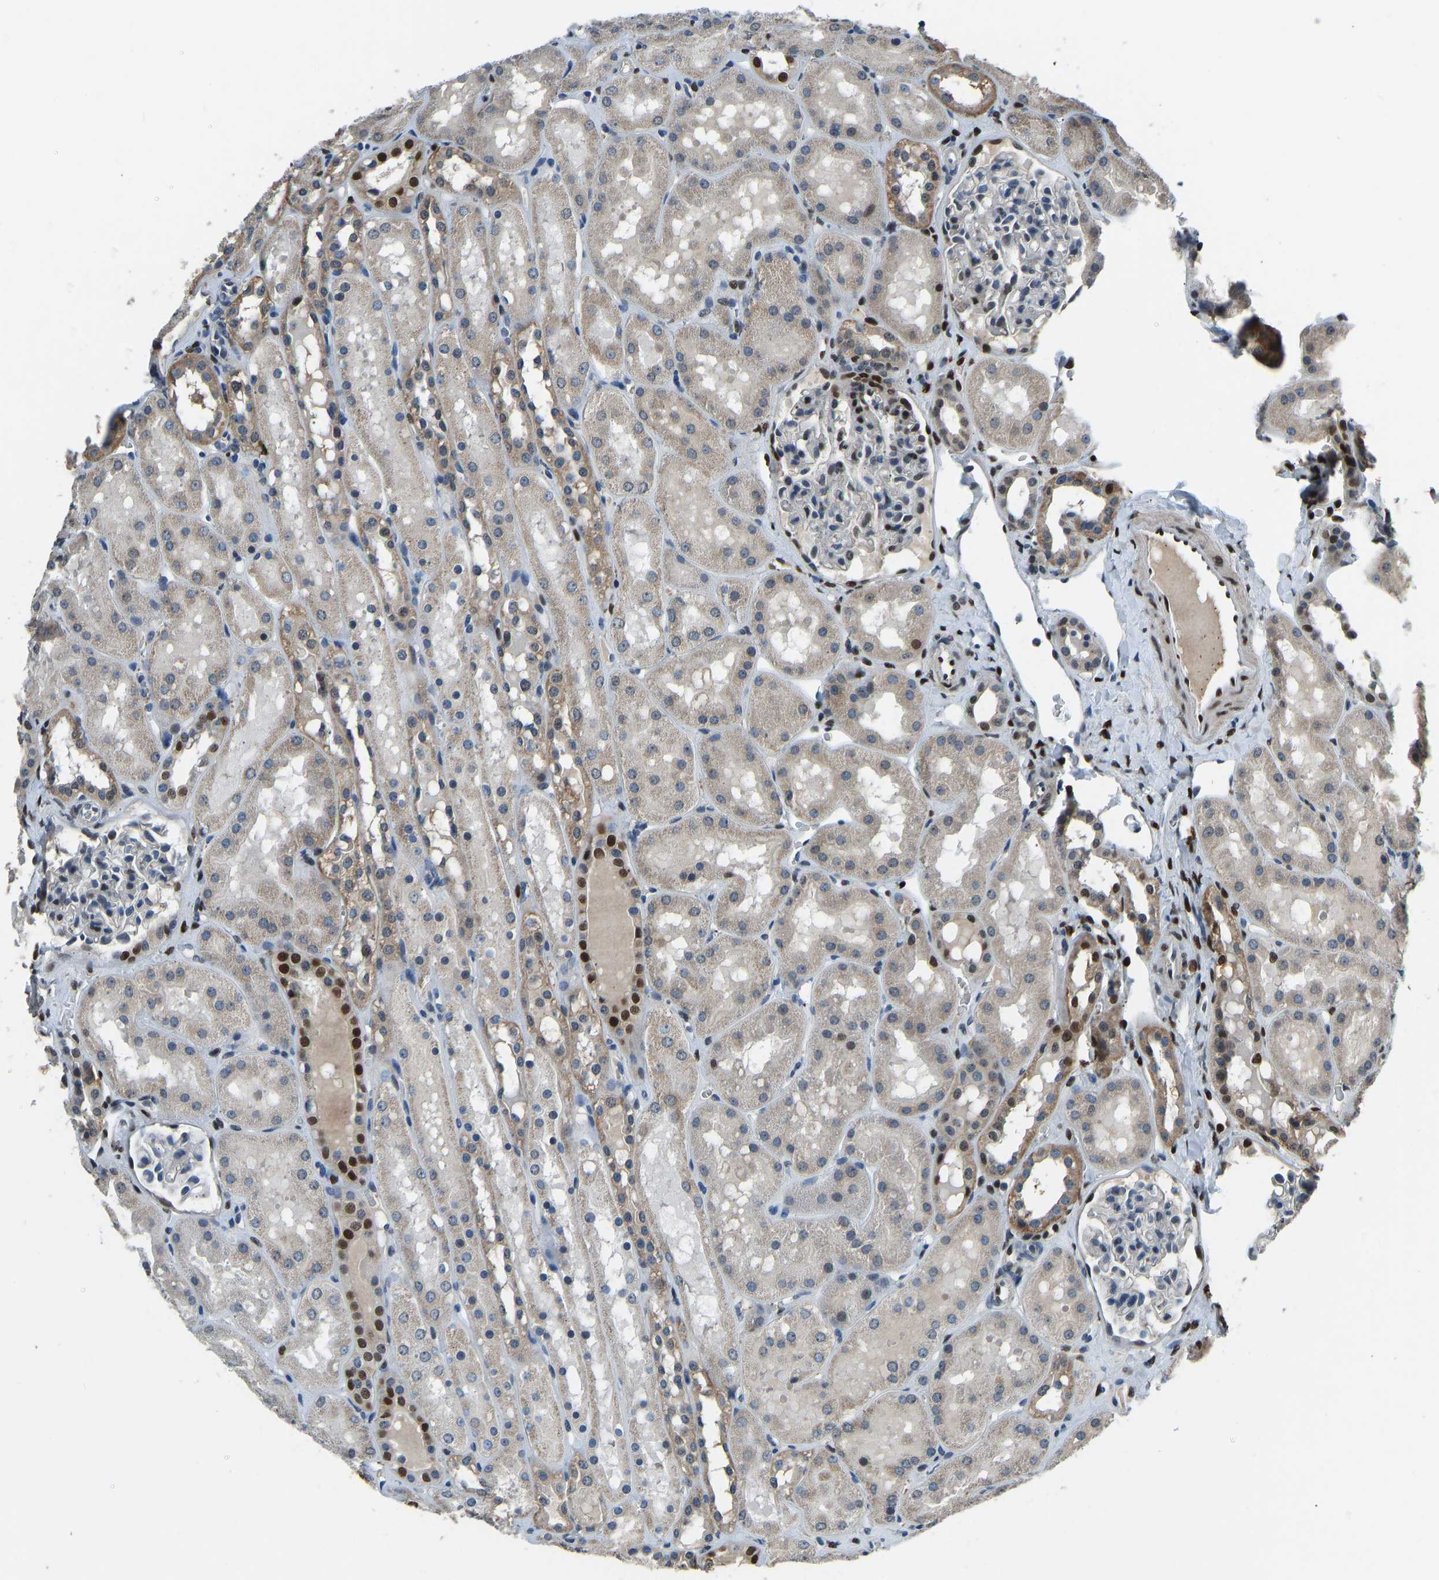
{"staining": {"intensity": "strong", "quantity": "<25%", "location": "nuclear"}, "tissue": "kidney", "cell_type": "Cells in glomeruli", "image_type": "normal", "snomed": [{"axis": "morphology", "description": "Normal tissue, NOS"}, {"axis": "topography", "description": "Kidney"}, {"axis": "topography", "description": "Urinary bladder"}], "caption": "High-power microscopy captured an IHC image of normal kidney, revealing strong nuclear staining in approximately <25% of cells in glomeruli. Immunohistochemistry stains the protein of interest in brown and the nuclei are stained blue.", "gene": "FOS", "patient": {"sex": "male", "age": 16}}